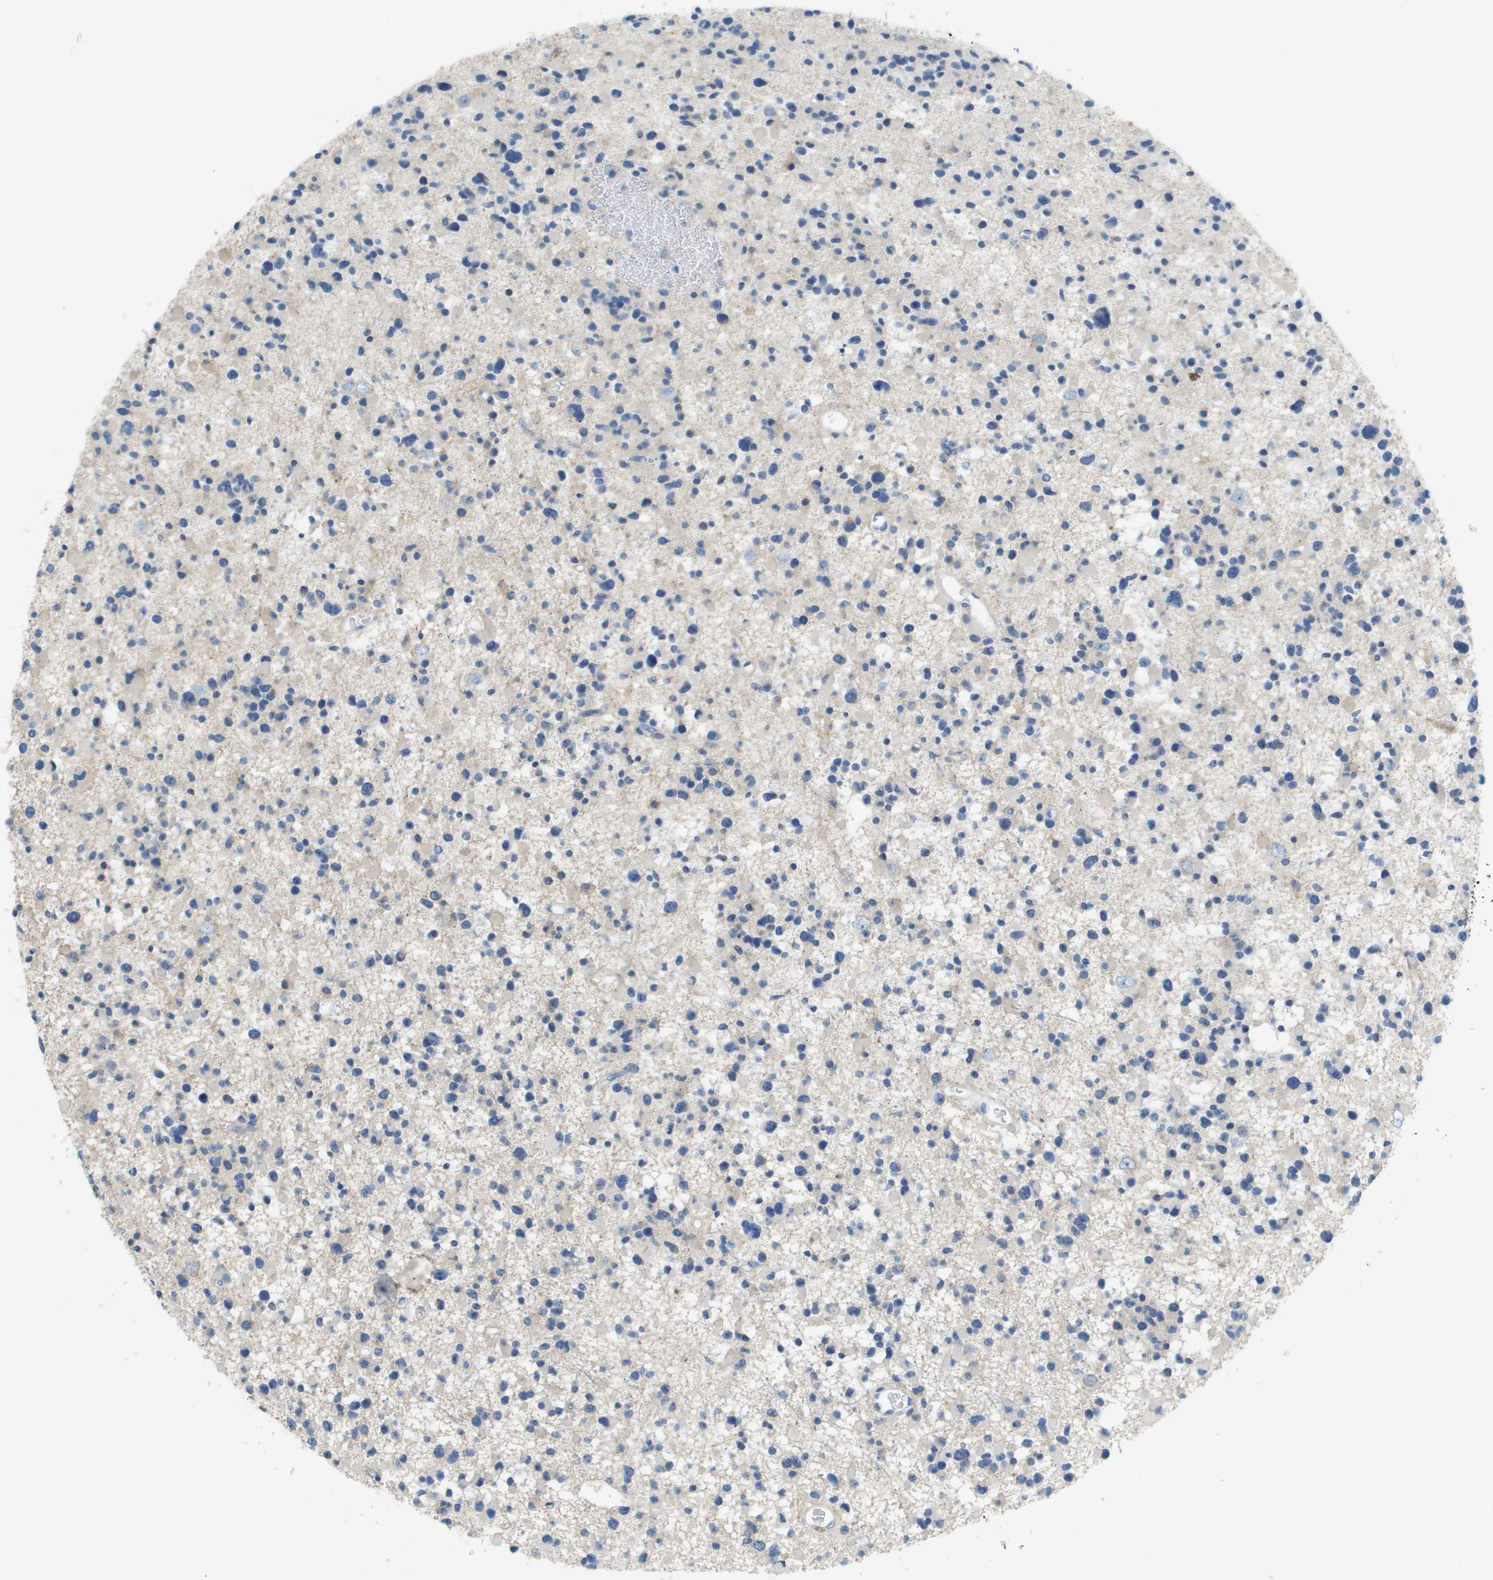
{"staining": {"intensity": "negative", "quantity": "none", "location": "none"}, "tissue": "glioma", "cell_type": "Tumor cells", "image_type": "cancer", "snomed": [{"axis": "morphology", "description": "Glioma, malignant, Low grade"}, {"axis": "topography", "description": "Brain"}], "caption": "An immunohistochemistry (IHC) micrograph of malignant glioma (low-grade) is shown. There is no staining in tumor cells of malignant glioma (low-grade). (DAB immunohistochemistry visualized using brightfield microscopy, high magnification).", "gene": "SDC1", "patient": {"sex": "female", "age": 22}}